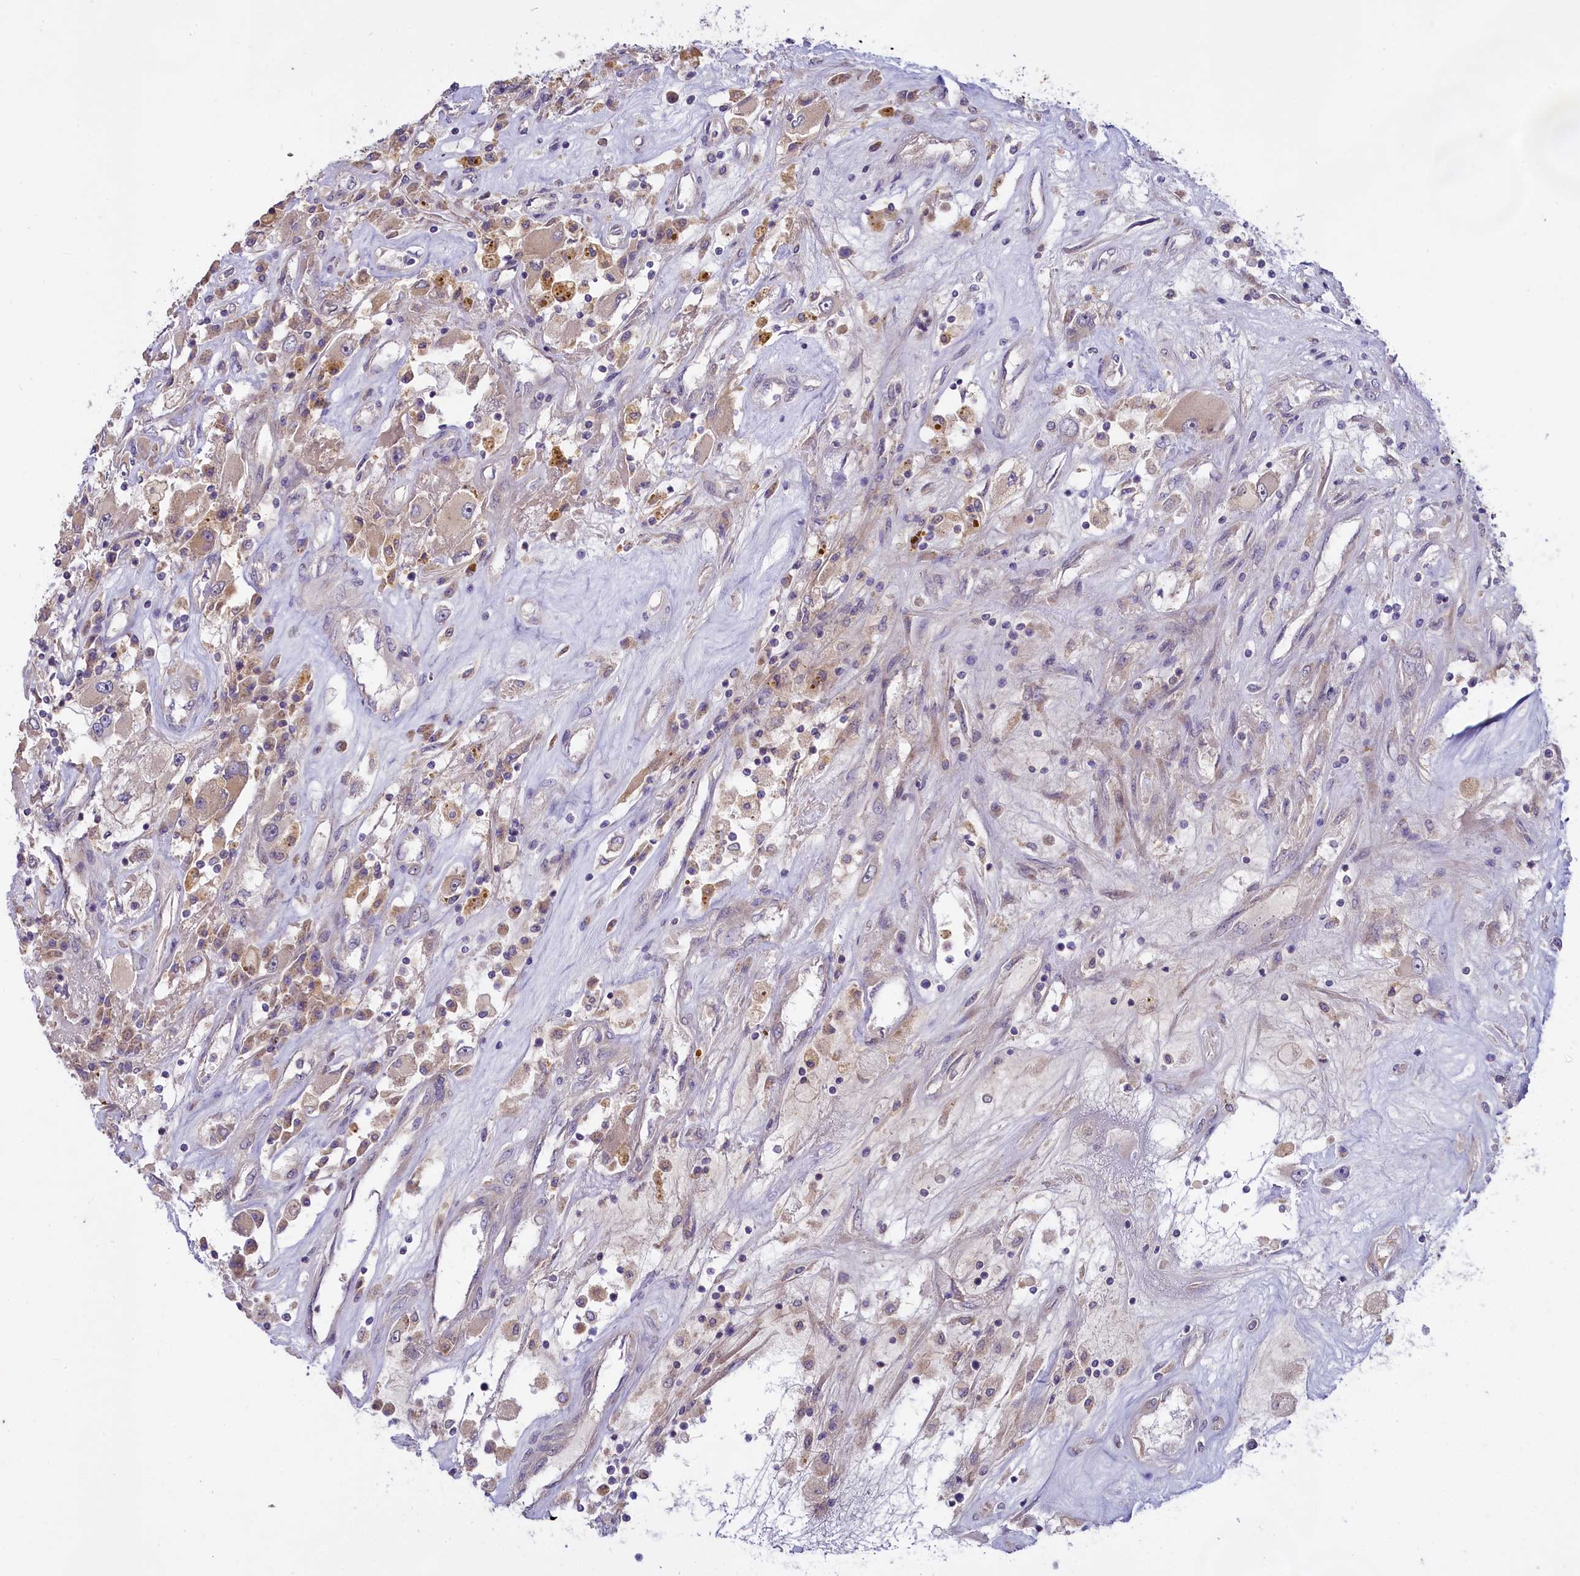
{"staining": {"intensity": "negative", "quantity": "none", "location": "none"}, "tissue": "renal cancer", "cell_type": "Tumor cells", "image_type": "cancer", "snomed": [{"axis": "morphology", "description": "Adenocarcinoma, NOS"}, {"axis": "topography", "description": "Kidney"}], "caption": "Tumor cells are negative for protein expression in human renal cancer (adenocarcinoma). The staining is performed using DAB (3,3'-diaminobenzidine) brown chromogen with nuclei counter-stained in using hematoxylin.", "gene": "MEMO1", "patient": {"sex": "female", "age": 52}}